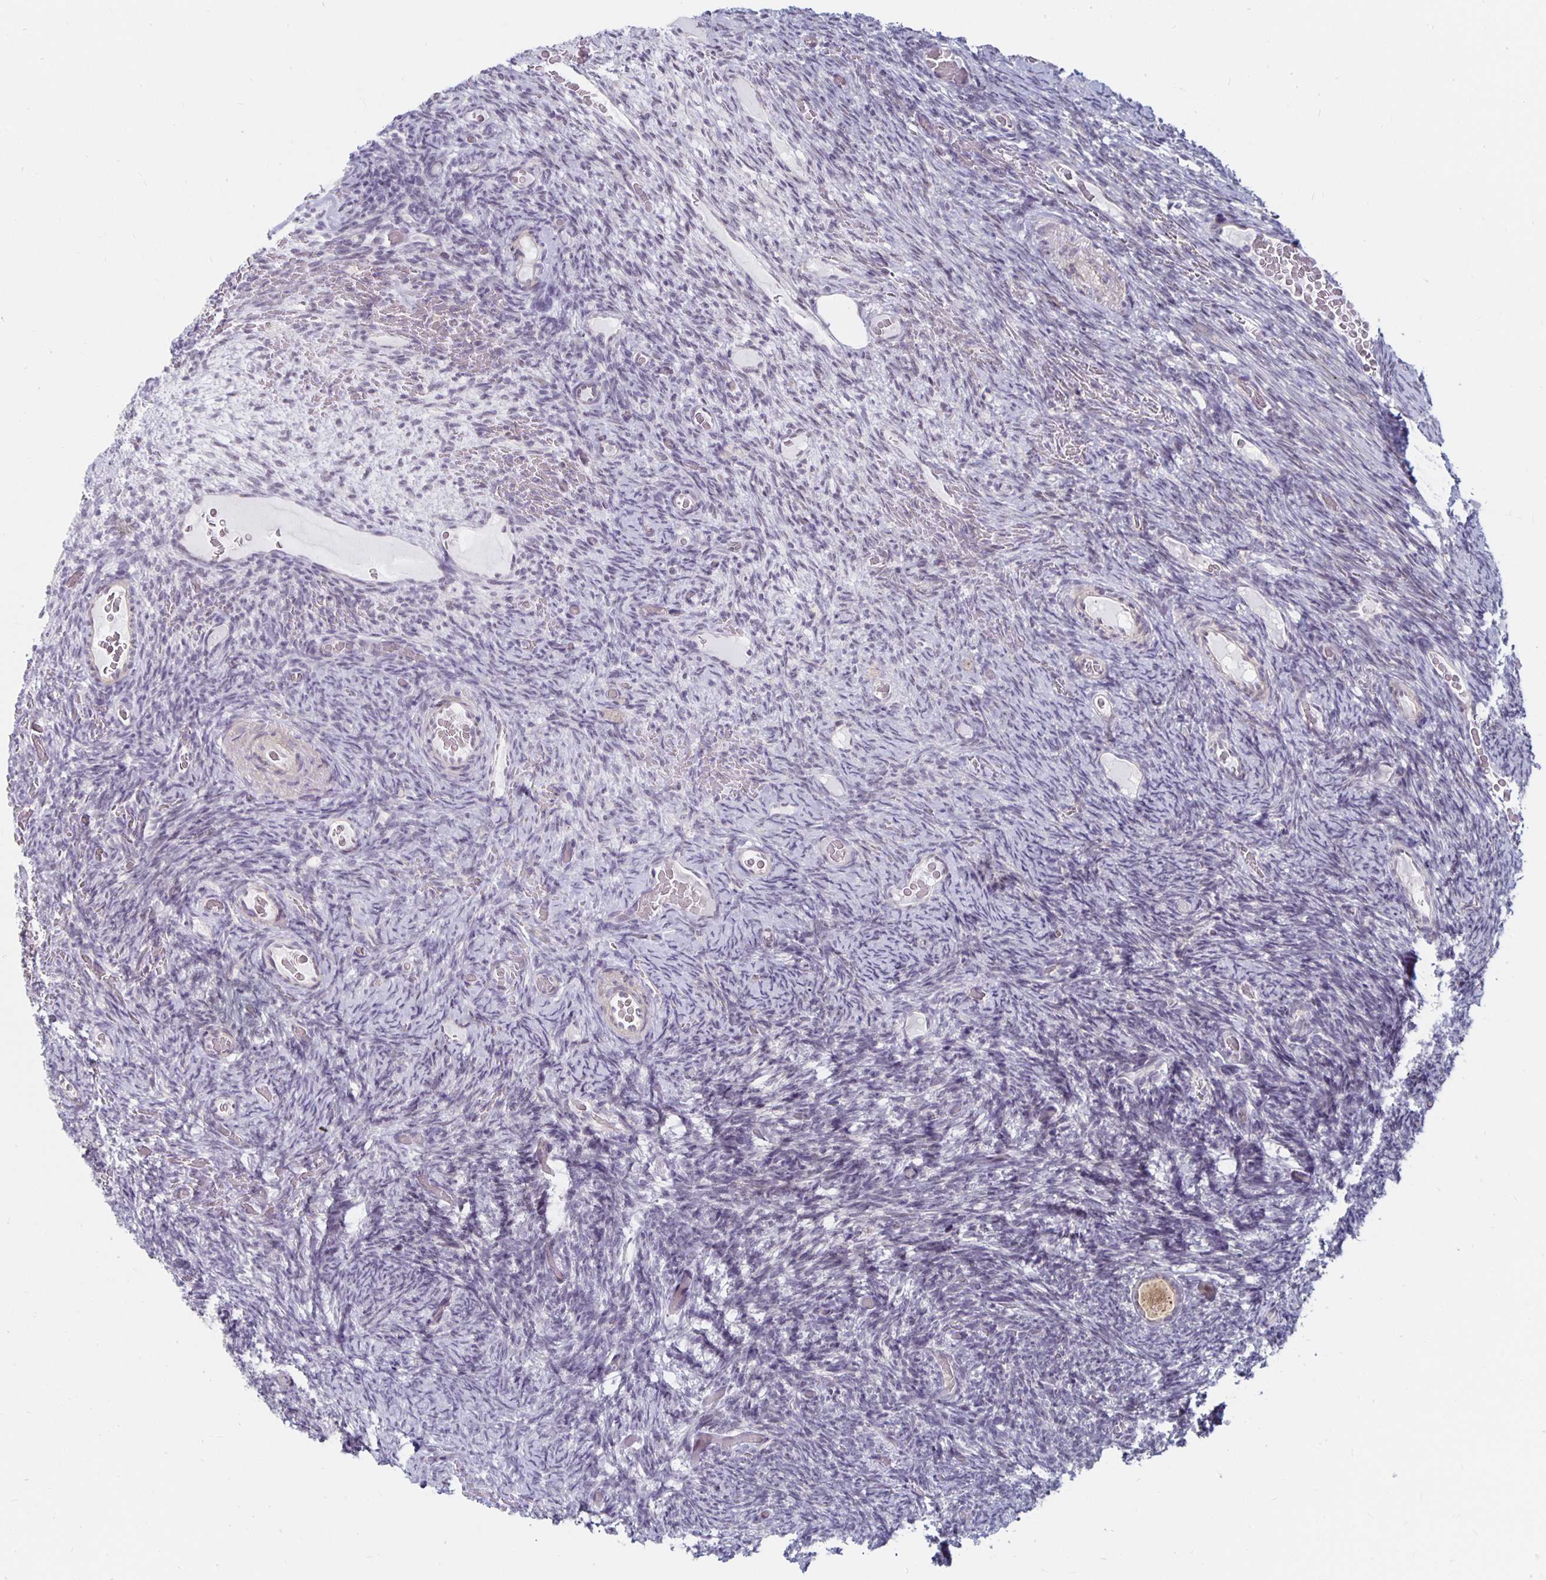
{"staining": {"intensity": "moderate", "quantity": "25%-75%", "location": "cytoplasmic/membranous,nuclear"}, "tissue": "ovary", "cell_type": "Follicle cells", "image_type": "normal", "snomed": [{"axis": "morphology", "description": "Normal tissue, NOS"}, {"axis": "topography", "description": "Ovary"}], "caption": "This image reveals immunohistochemistry staining of benign ovary, with medium moderate cytoplasmic/membranous,nuclear staining in approximately 25%-75% of follicle cells.", "gene": "NUP85", "patient": {"sex": "female", "age": 34}}